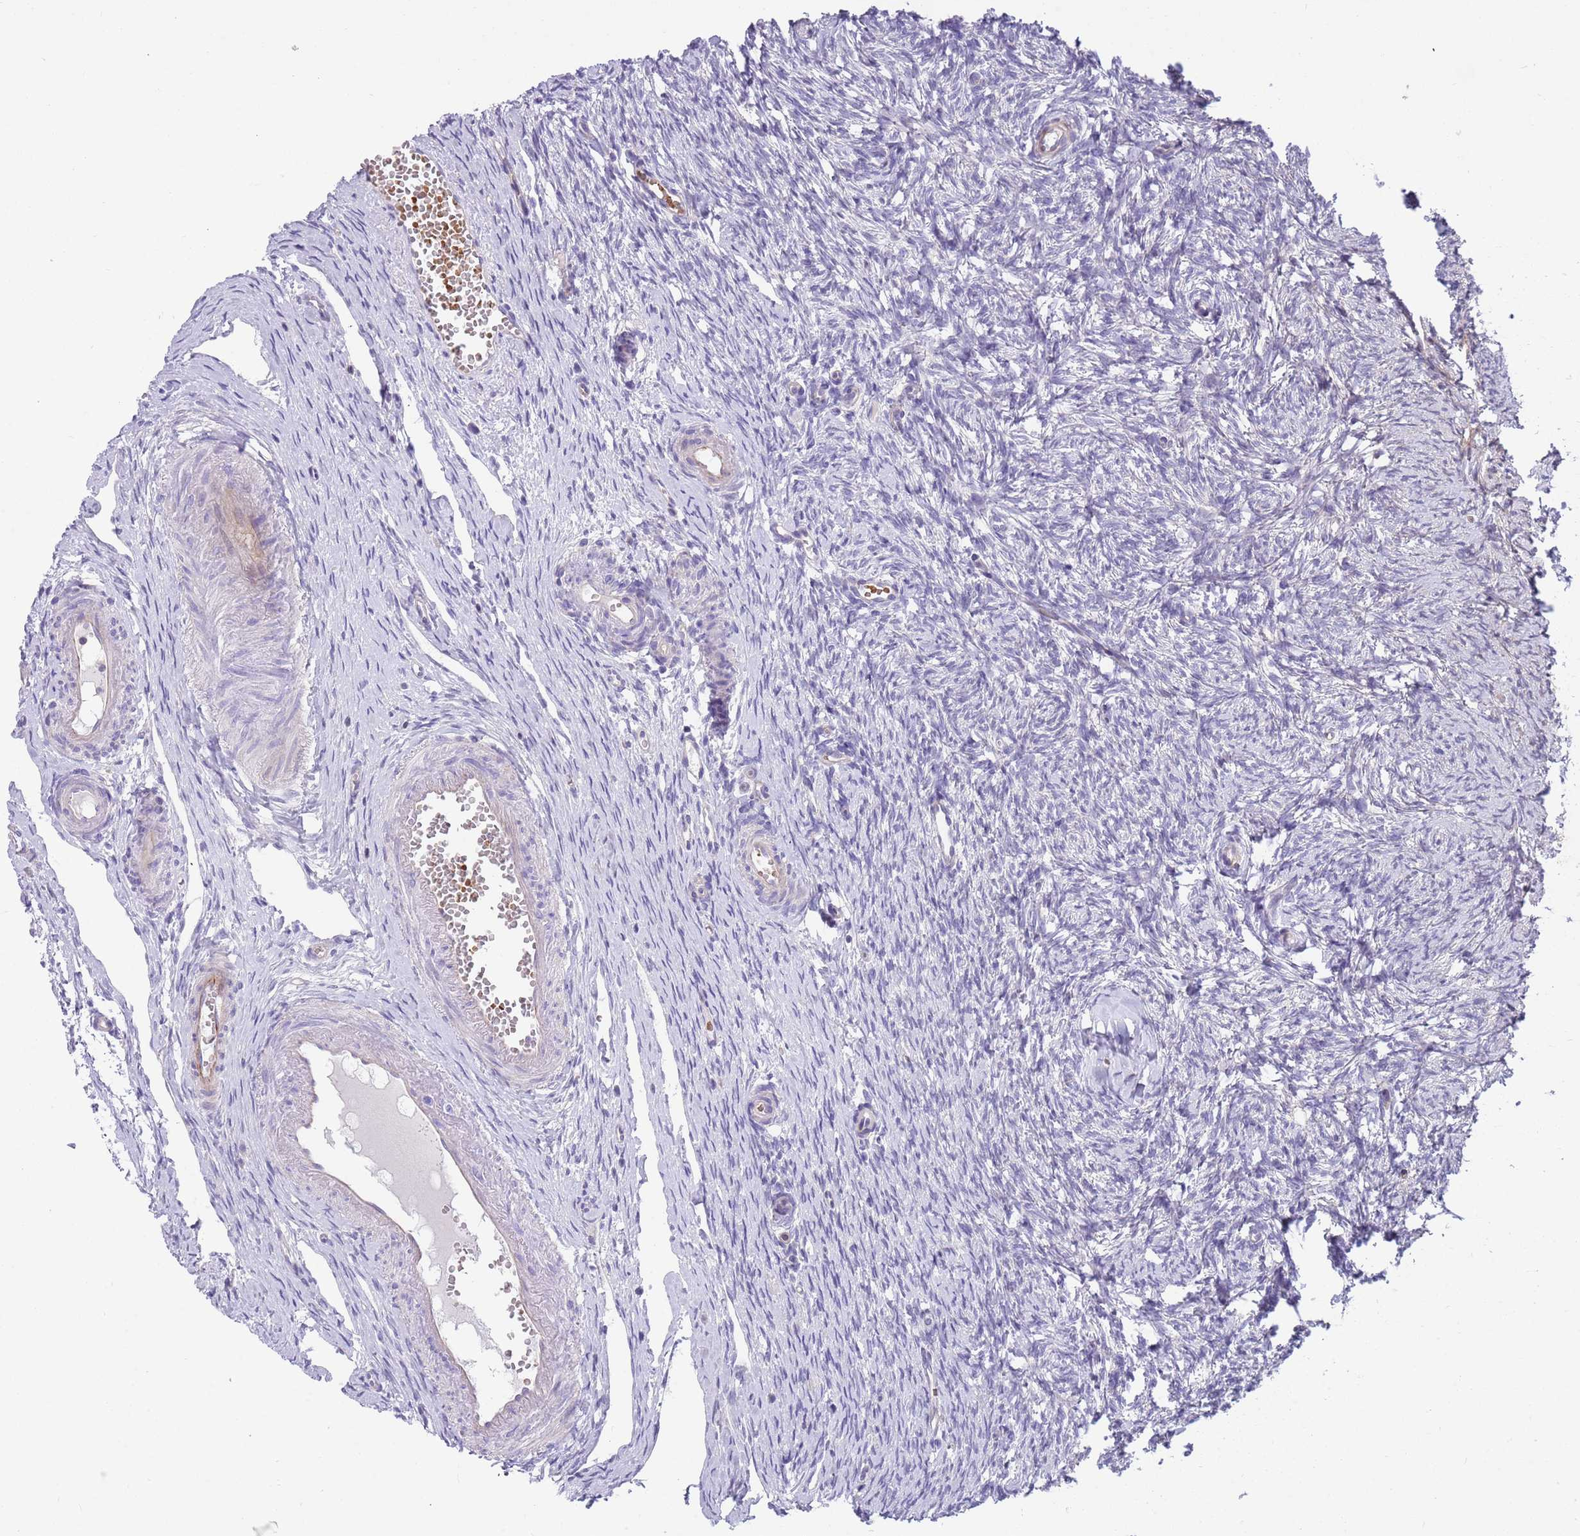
{"staining": {"intensity": "negative", "quantity": "none", "location": "none"}, "tissue": "ovary", "cell_type": "Ovarian stroma cells", "image_type": "normal", "snomed": [{"axis": "morphology", "description": "Normal tissue, NOS"}, {"axis": "topography", "description": "Ovary"}], "caption": "Immunohistochemical staining of normal human ovary shows no significant staining in ovarian stroma cells.", "gene": "ZNF14", "patient": {"sex": "female", "age": 51}}